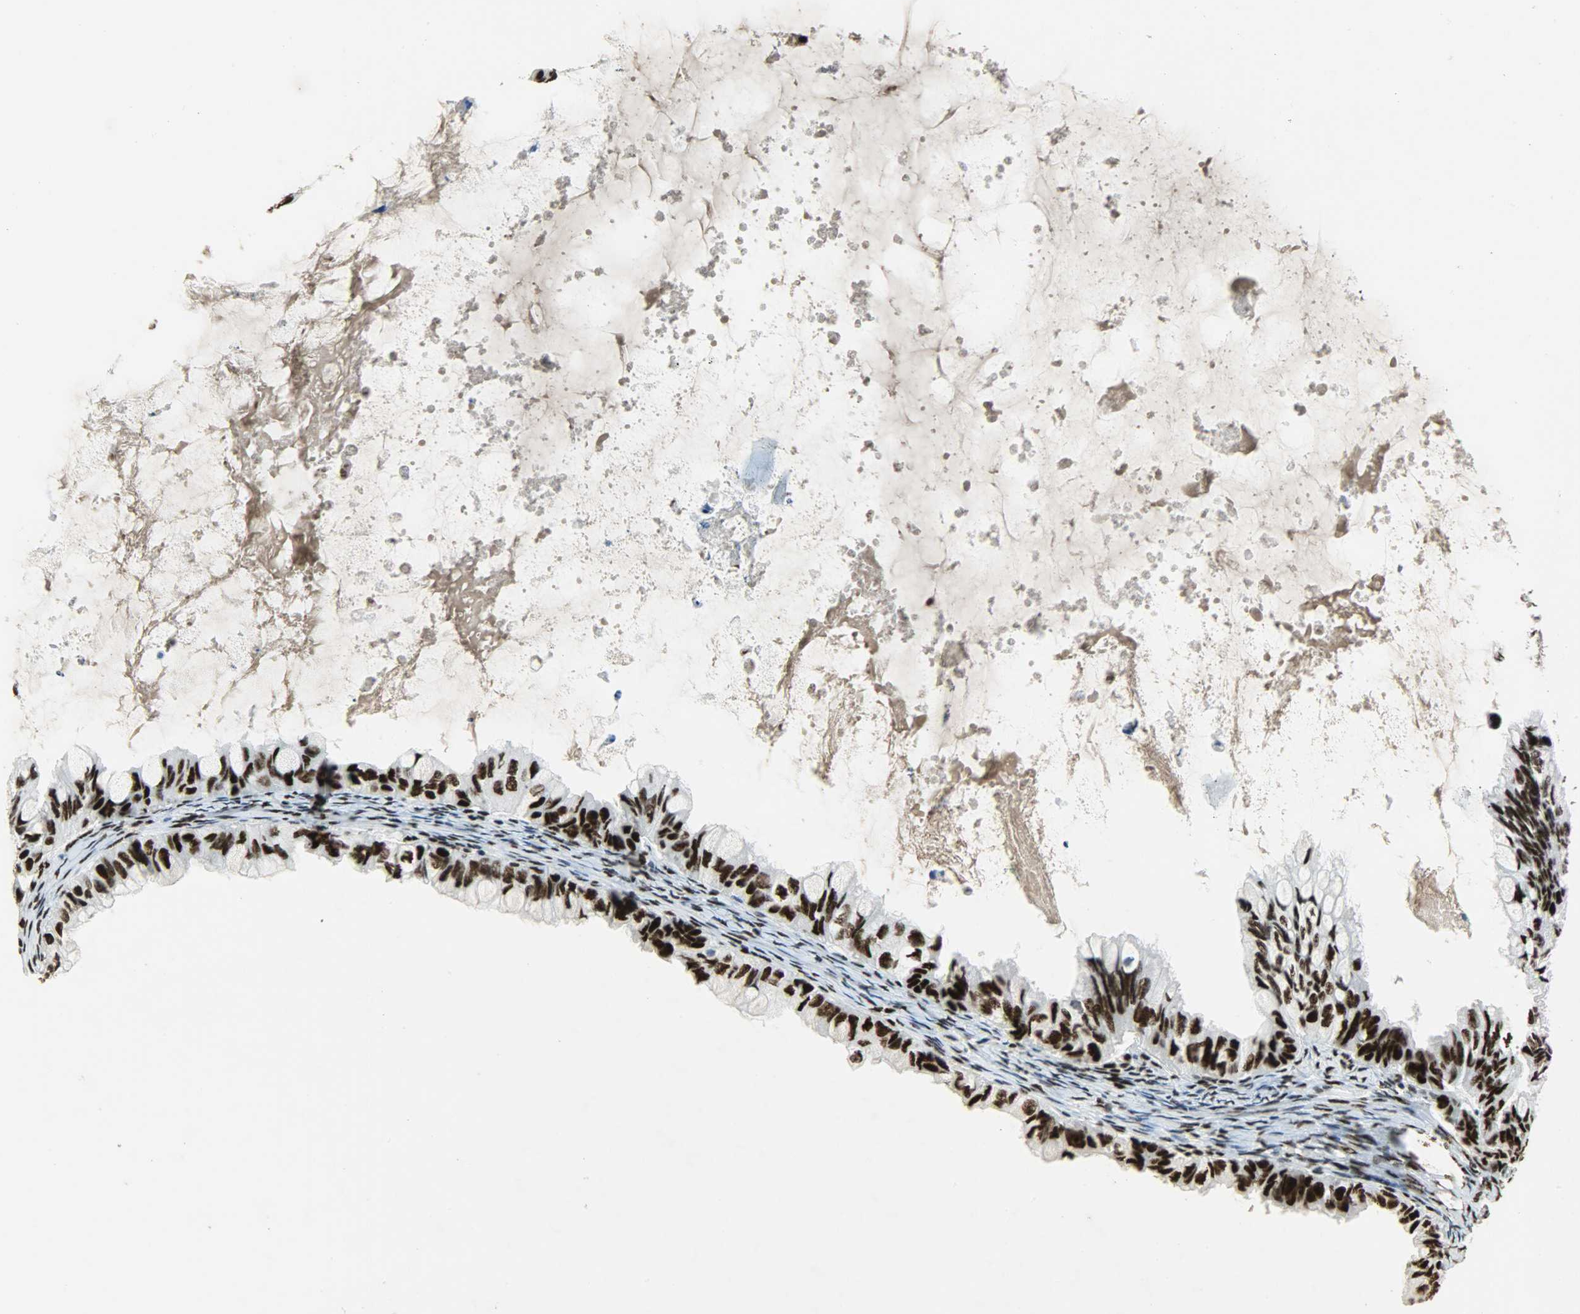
{"staining": {"intensity": "strong", "quantity": ">75%", "location": "nuclear"}, "tissue": "ovarian cancer", "cell_type": "Tumor cells", "image_type": "cancer", "snomed": [{"axis": "morphology", "description": "Cystadenocarcinoma, mucinous, NOS"}, {"axis": "topography", "description": "Ovary"}], "caption": "Strong nuclear positivity for a protein is present in about >75% of tumor cells of ovarian mucinous cystadenocarcinoma using immunohistochemistry (IHC).", "gene": "SSB", "patient": {"sex": "female", "age": 80}}